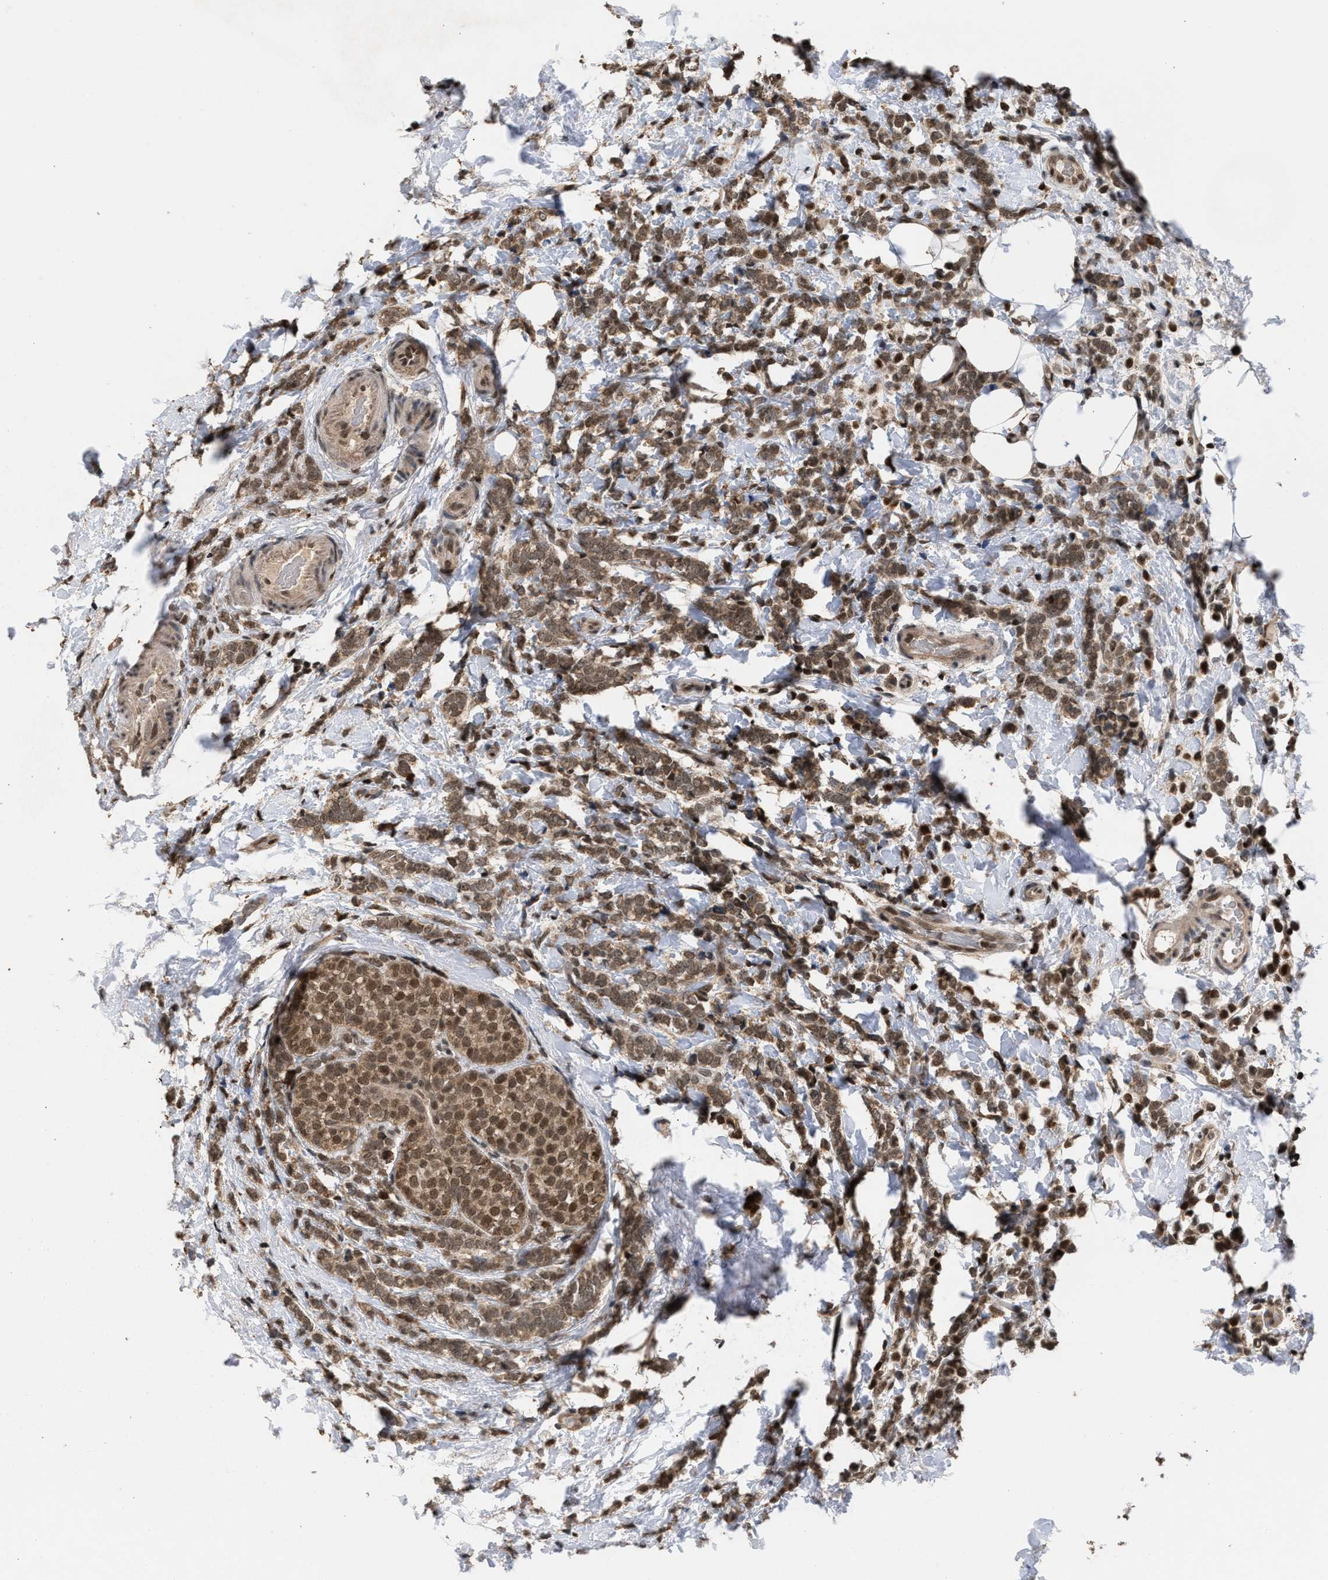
{"staining": {"intensity": "moderate", "quantity": ">75%", "location": "cytoplasmic/membranous,nuclear"}, "tissue": "breast cancer", "cell_type": "Tumor cells", "image_type": "cancer", "snomed": [{"axis": "morphology", "description": "Lobular carcinoma"}, {"axis": "topography", "description": "Breast"}], "caption": "Immunohistochemical staining of breast cancer shows medium levels of moderate cytoplasmic/membranous and nuclear staining in approximately >75% of tumor cells.", "gene": "C9orf78", "patient": {"sex": "female", "age": 50}}